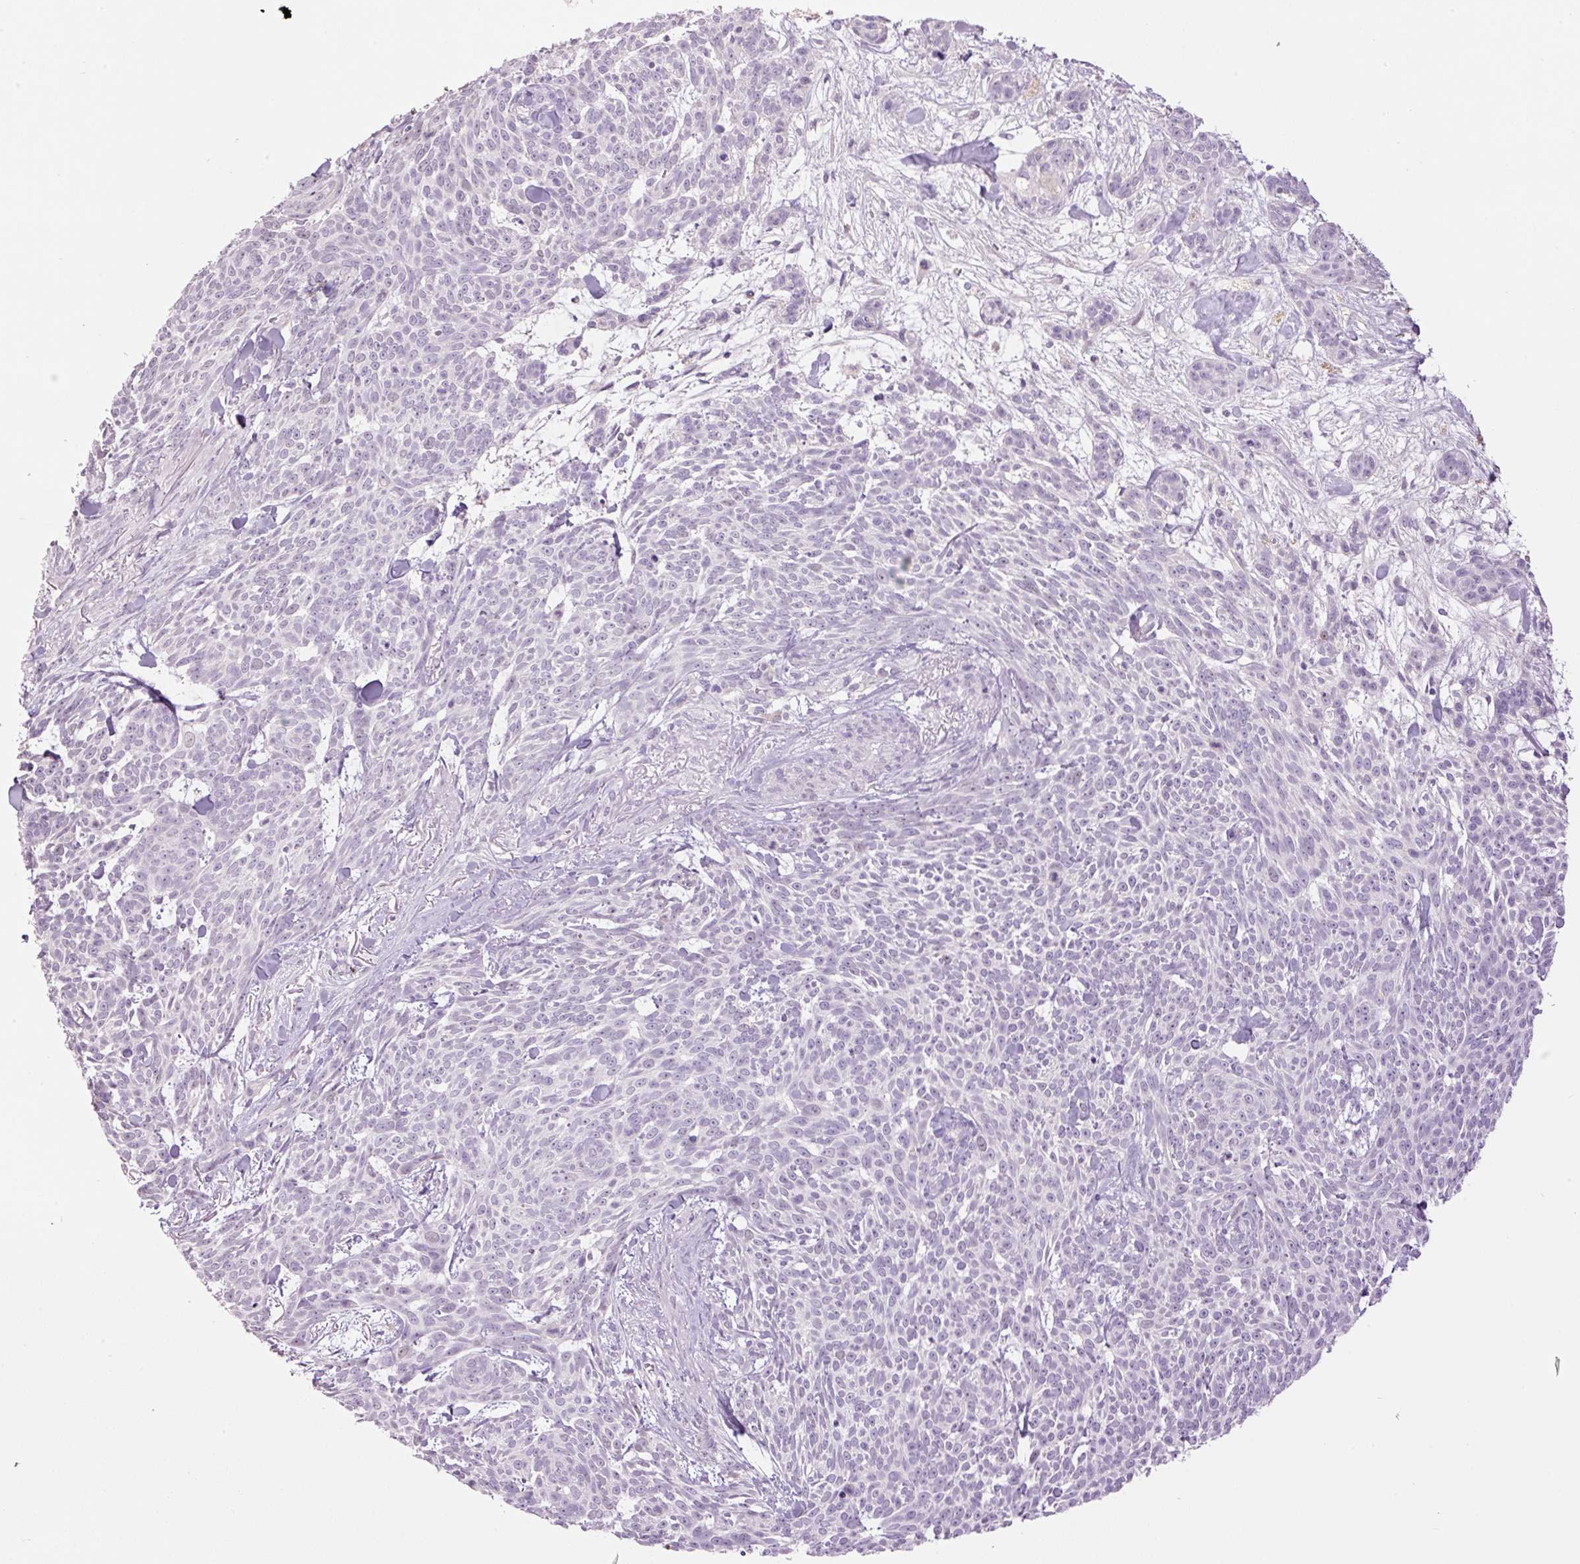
{"staining": {"intensity": "negative", "quantity": "none", "location": "none"}, "tissue": "skin cancer", "cell_type": "Tumor cells", "image_type": "cancer", "snomed": [{"axis": "morphology", "description": "Basal cell carcinoma"}, {"axis": "topography", "description": "Skin"}], "caption": "IHC of human basal cell carcinoma (skin) displays no positivity in tumor cells. (Stains: DAB (3,3'-diaminobenzidine) IHC with hematoxylin counter stain, Microscopy: brightfield microscopy at high magnification).", "gene": "LY6G6D", "patient": {"sex": "female", "age": 93}}